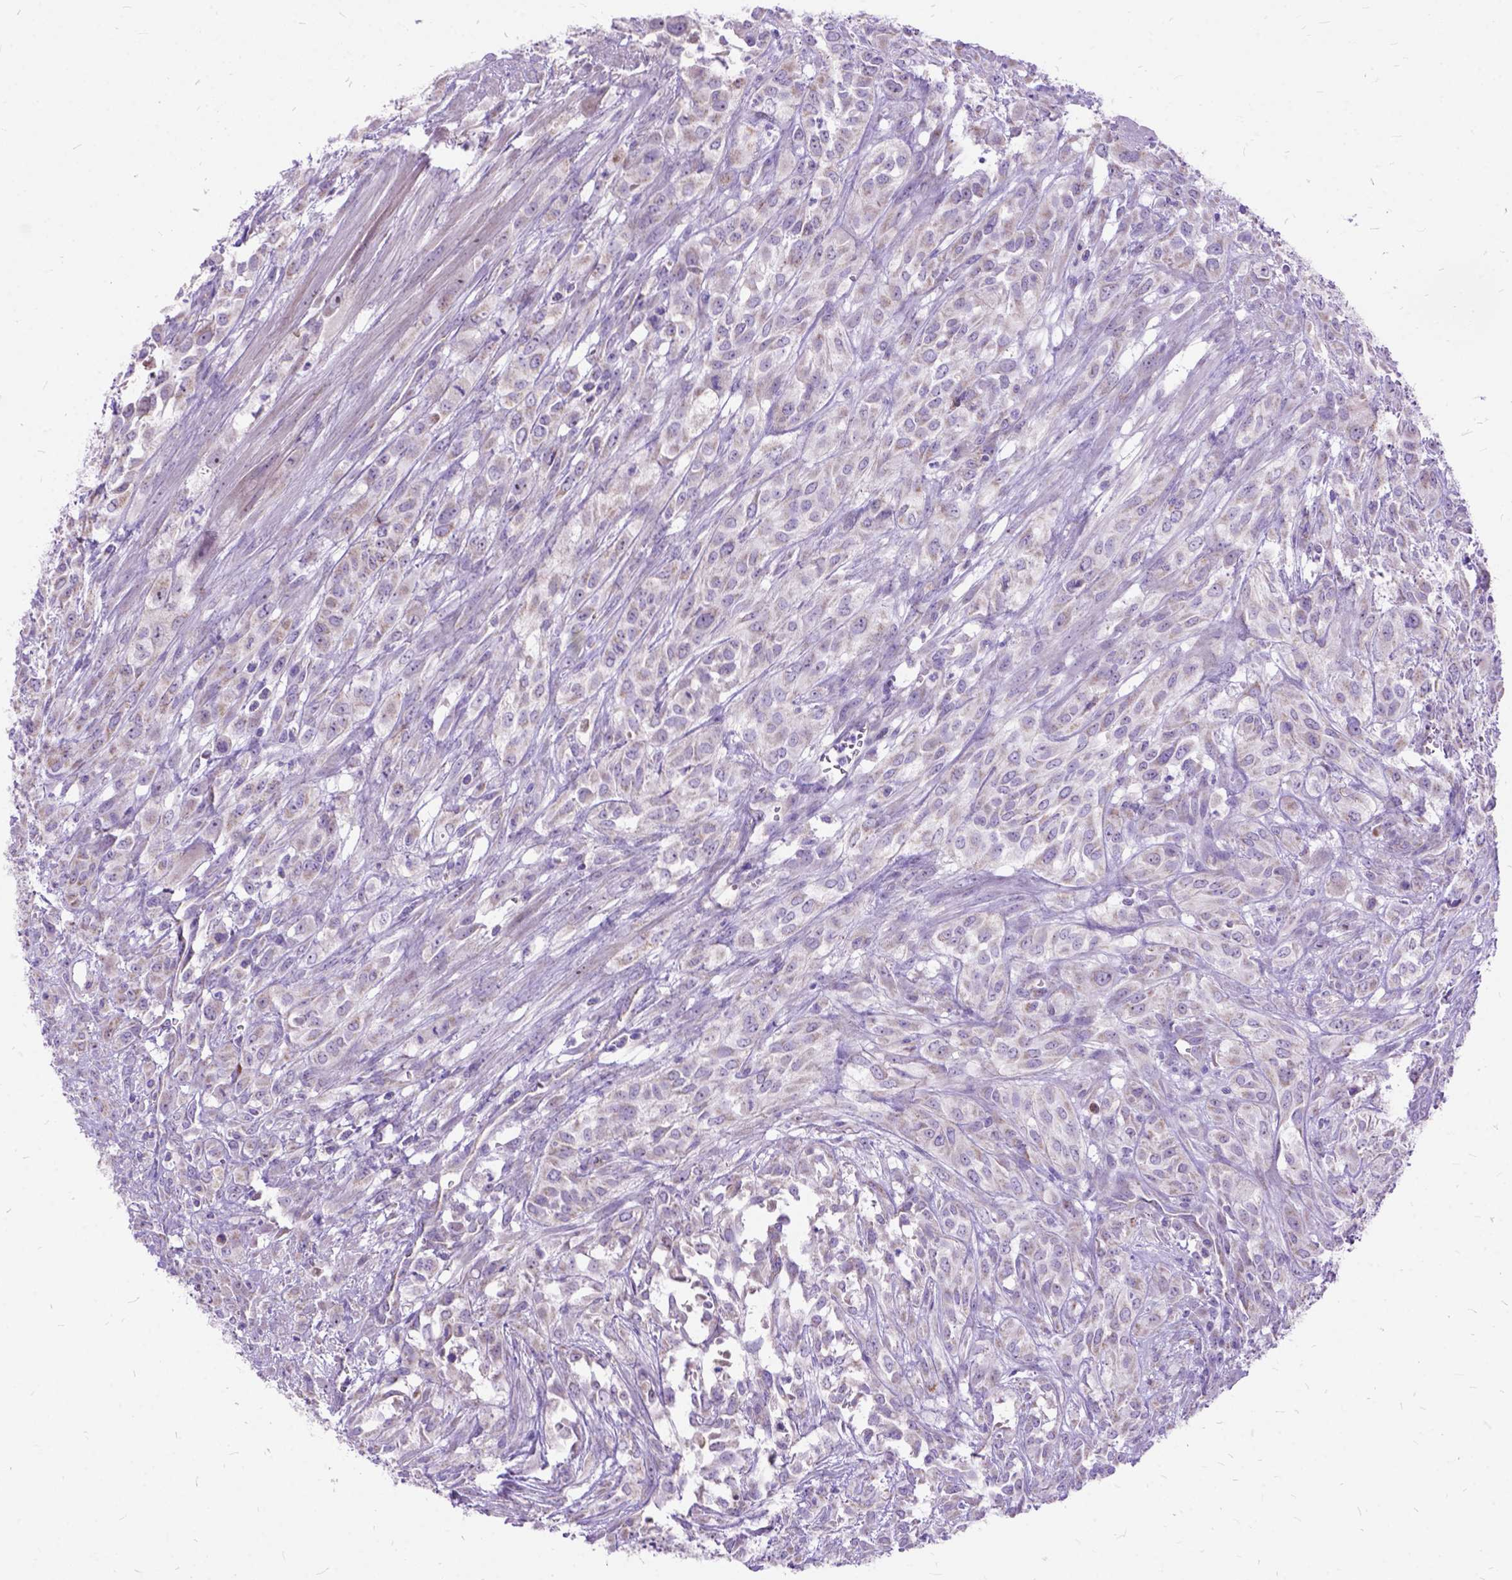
{"staining": {"intensity": "negative", "quantity": "none", "location": "none"}, "tissue": "urothelial cancer", "cell_type": "Tumor cells", "image_type": "cancer", "snomed": [{"axis": "morphology", "description": "Urothelial carcinoma, High grade"}, {"axis": "topography", "description": "Urinary bladder"}], "caption": "The image shows no significant staining in tumor cells of urothelial cancer.", "gene": "CTAG2", "patient": {"sex": "male", "age": 67}}